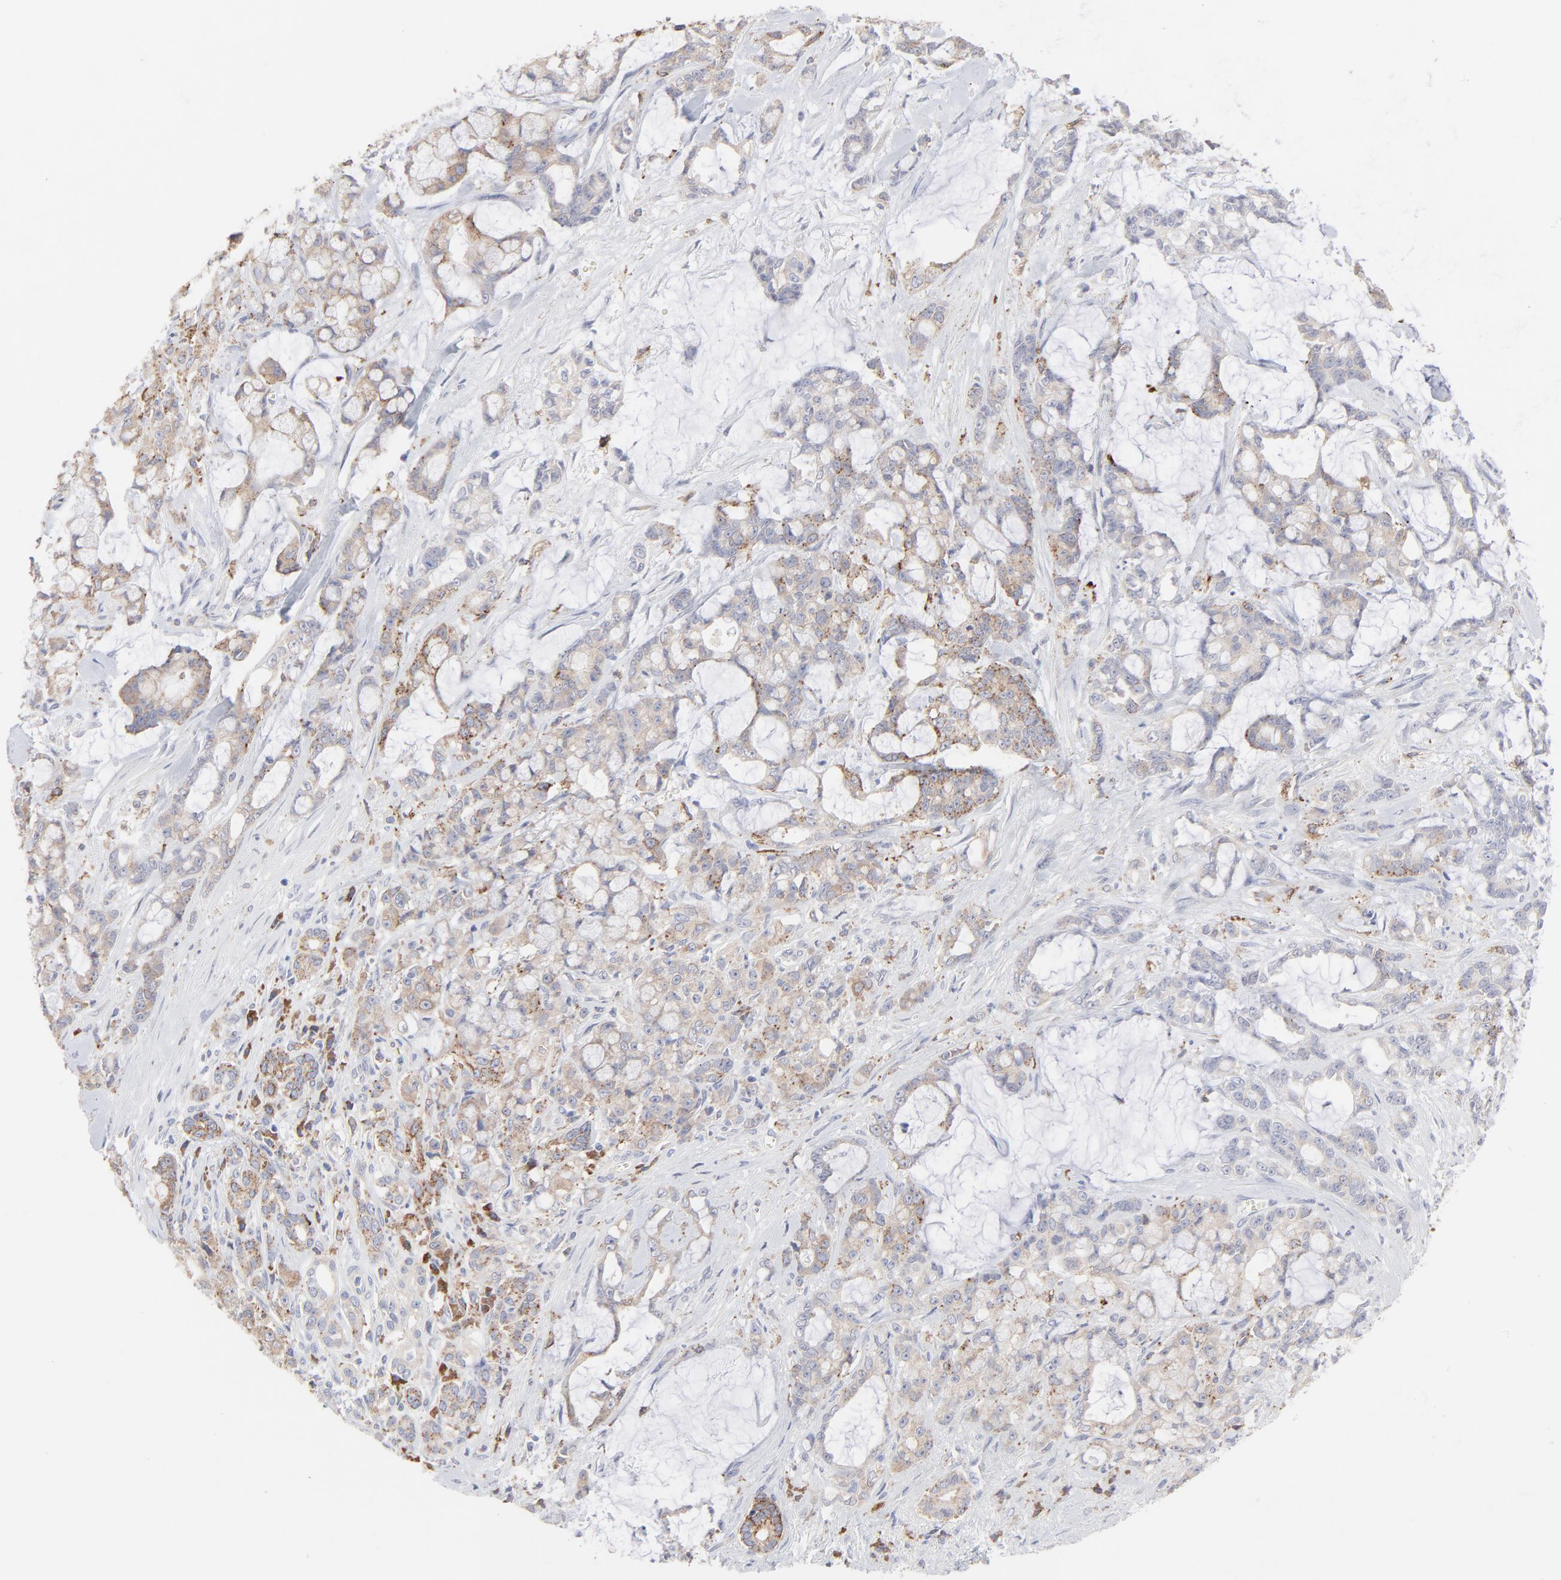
{"staining": {"intensity": "moderate", "quantity": "<25%", "location": "cytoplasmic/membranous"}, "tissue": "pancreatic cancer", "cell_type": "Tumor cells", "image_type": "cancer", "snomed": [{"axis": "morphology", "description": "Adenocarcinoma, NOS"}, {"axis": "topography", "description": "Pancreas"}], "caption": "DAB (3,3'-diaminobenzidine) immunohistochemical staining of pancreatic adenocarcinoma shows moderate cytoplasmic/membranous protein positivity in approximately <25% of tumor cells. (Stains: DAB in brown, nuclei in blue, Microscopy: brightfield microscopy at high magnification).", "gene": "TRIM22", "patient": {"sex": "female", "age": 73}}